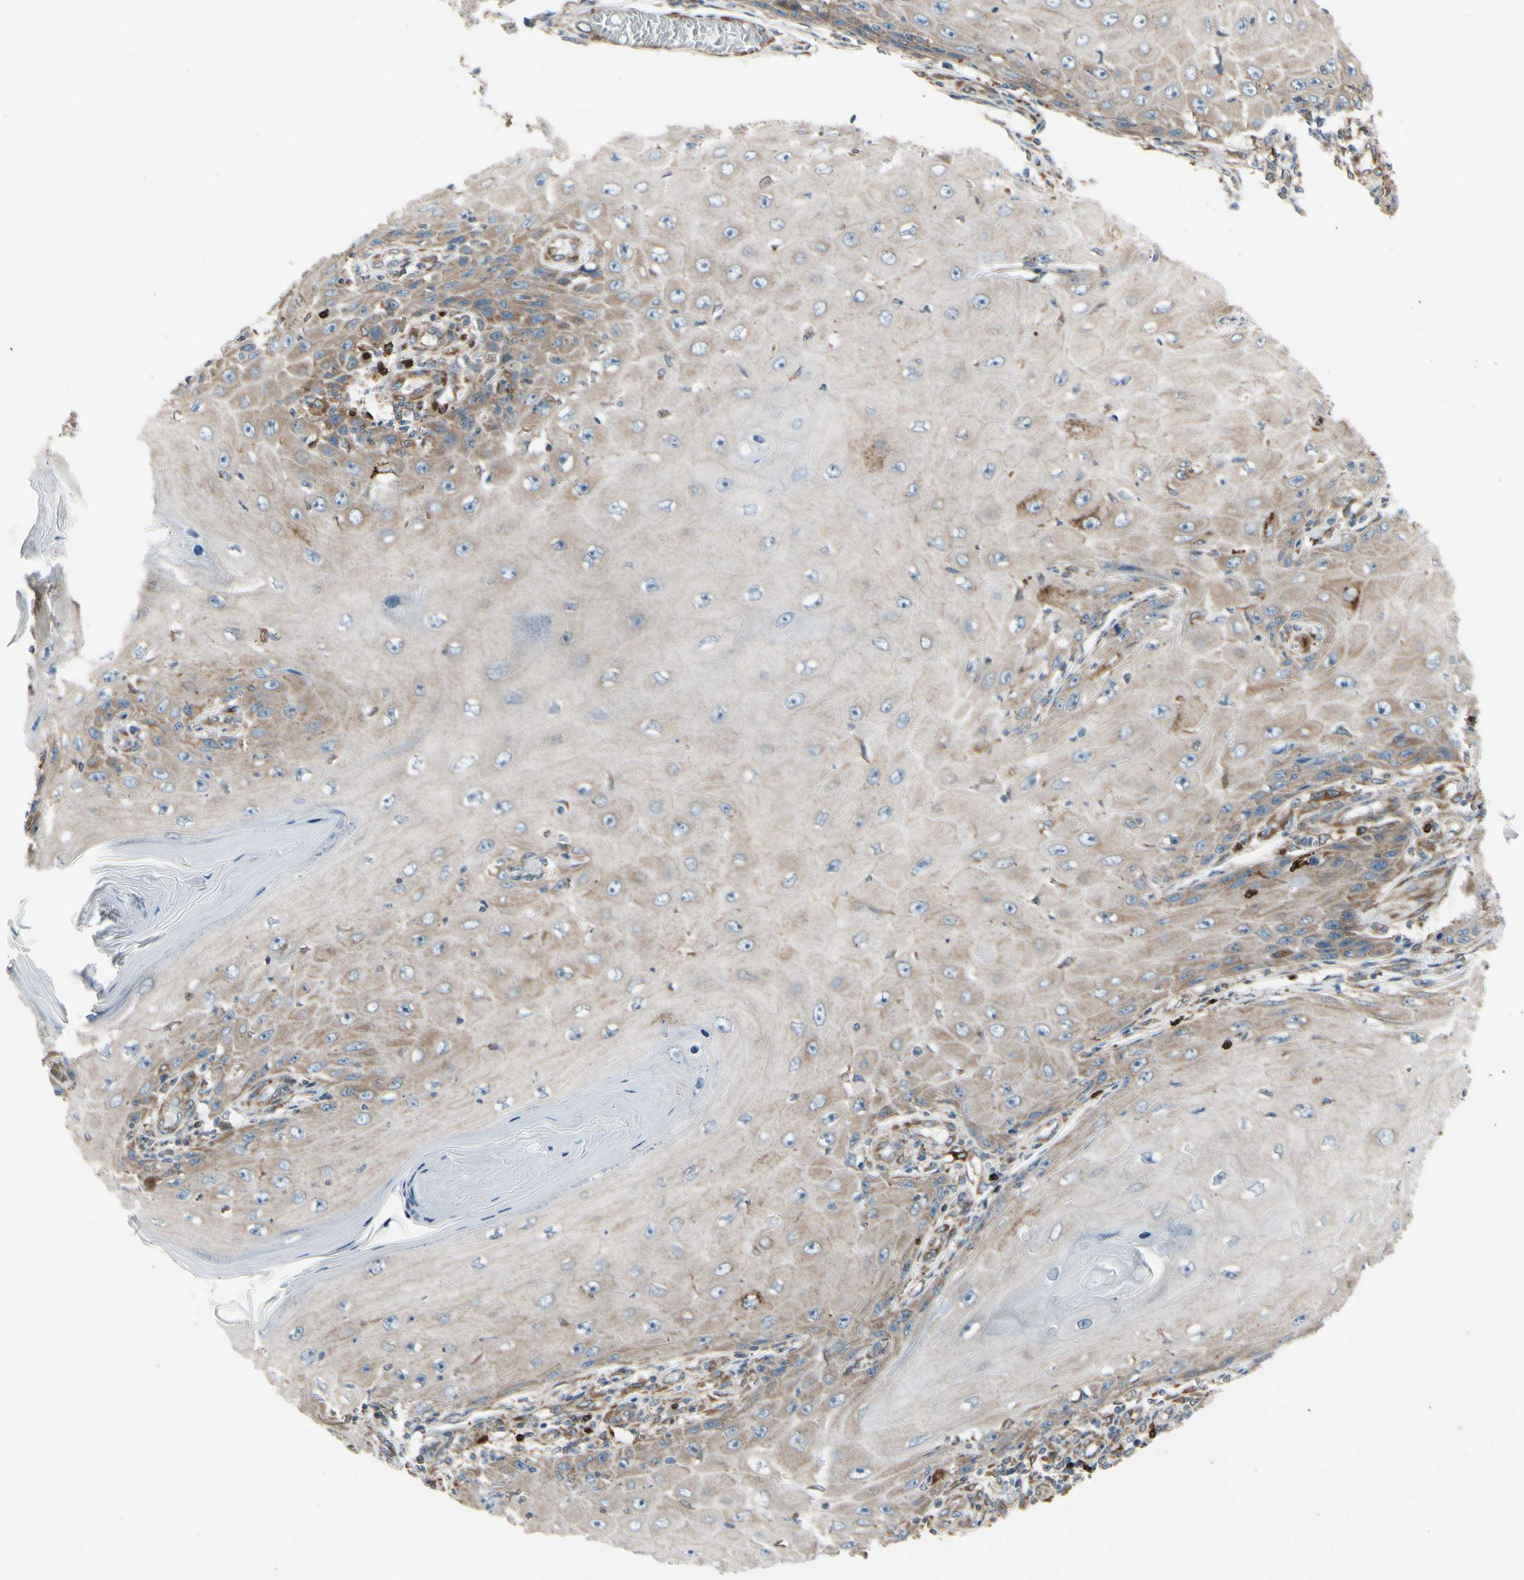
{"staining": {"intensity": "moderate", "quantity": "25%-75%", "location": "cytoplasmic/membranous"}, "tissue": "skin cancer", "cell_type": "Tumor cells", "image_type": "cancer", "snomed": [{"axis": "morphology", "description": "Squamous cell carcinoma, NOS"}, {"axis": "topography", "description": "Skin"}], "caption": "Immunohistochemistry photomicrograph of human skin cancer stained for a protein (brown), which displays medium levels of moderate cytoplasmic/membranous positivity in approximately 25%-75% of tumor cells.", "gene": "CLCC1", "patient": {"sex": "female", "age": 73}}